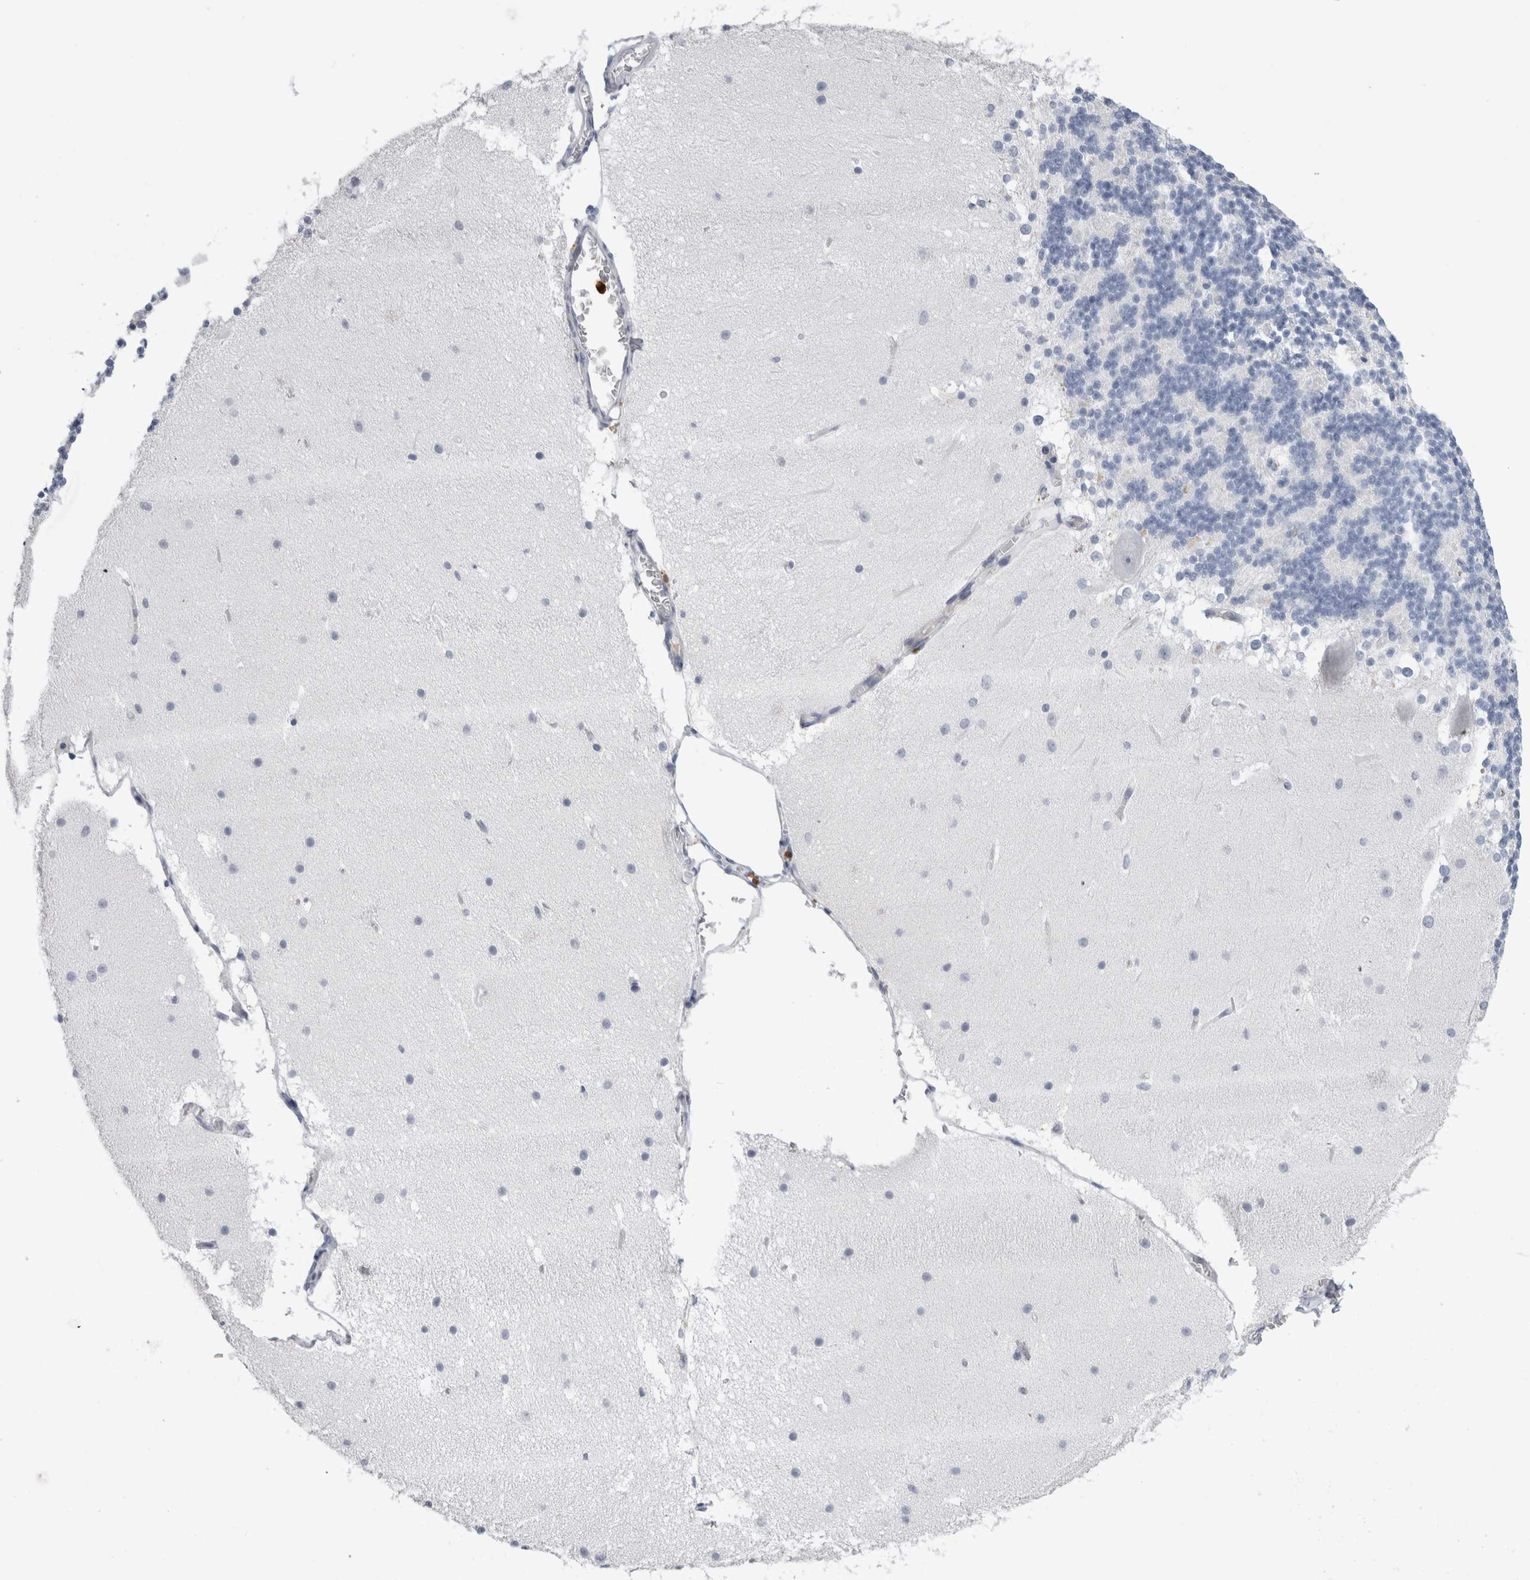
{"staining": {"intensity": "negative", "quantity": "none", "location": "none"}, "tissue": "cerebellum", "cell_type": "Cells in granular layer", "image_type": "normal", "snomed": [{"axis": "morphology", "description": "Normal tissue, NOS"}, {"axis": "topography", "description": "Cerebellum"}], "caption": "Immunohistochemical staining of benign cerebellum reveals no significant positivity in cells in granular layer. Brightfield microscopy of IHC stained with DAB (brown) and hematoxylin (blue), captured at high magnification.", "gene": "S100A12", "patient": {"sex": "female", "age": 19}}